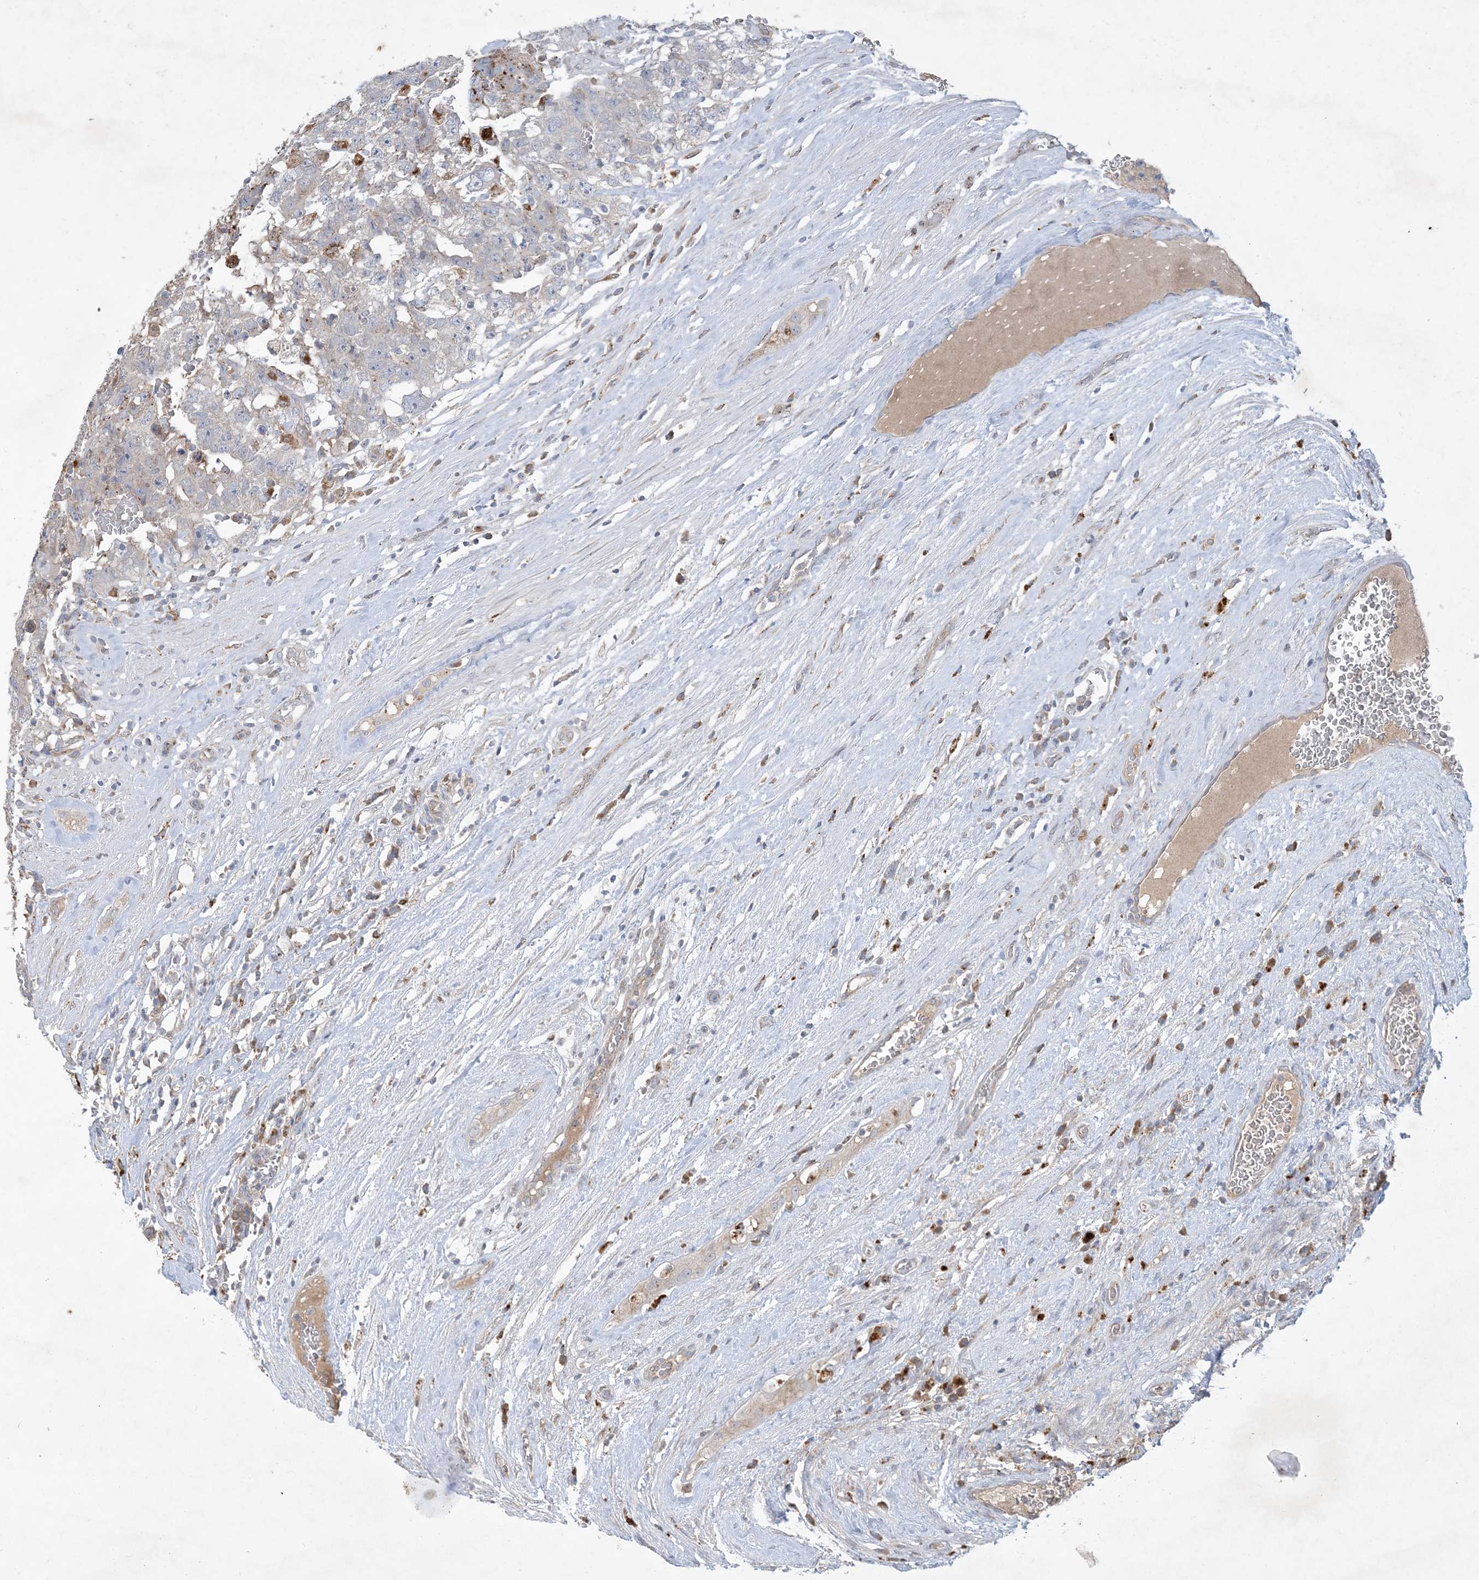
{"staining": {"intensity": "weak", "quantity": "<25%", "location": "cytoplasmic/membranous"}, "tissue": "testis cancer", "cell_type": "Tumor cells", "image_type": "cancer", "snomed": [{"axis": "morphology", "description": "Carcinoma, Embryonal, NOS"}, {"axis": "topography", "description": "Testis"}], "caption": "Immunohistochemistry (IHC) micrograph of human testis cancer (embryonal carcinoma) stained for a protein (brown), which demonstrates no expression in tumor cells. (DAB immunohistochemistry visualized using brightfield microscopy, high magnification).", "gene": "MRPS18A", "patient": {"sex": "male", "age": 26}}